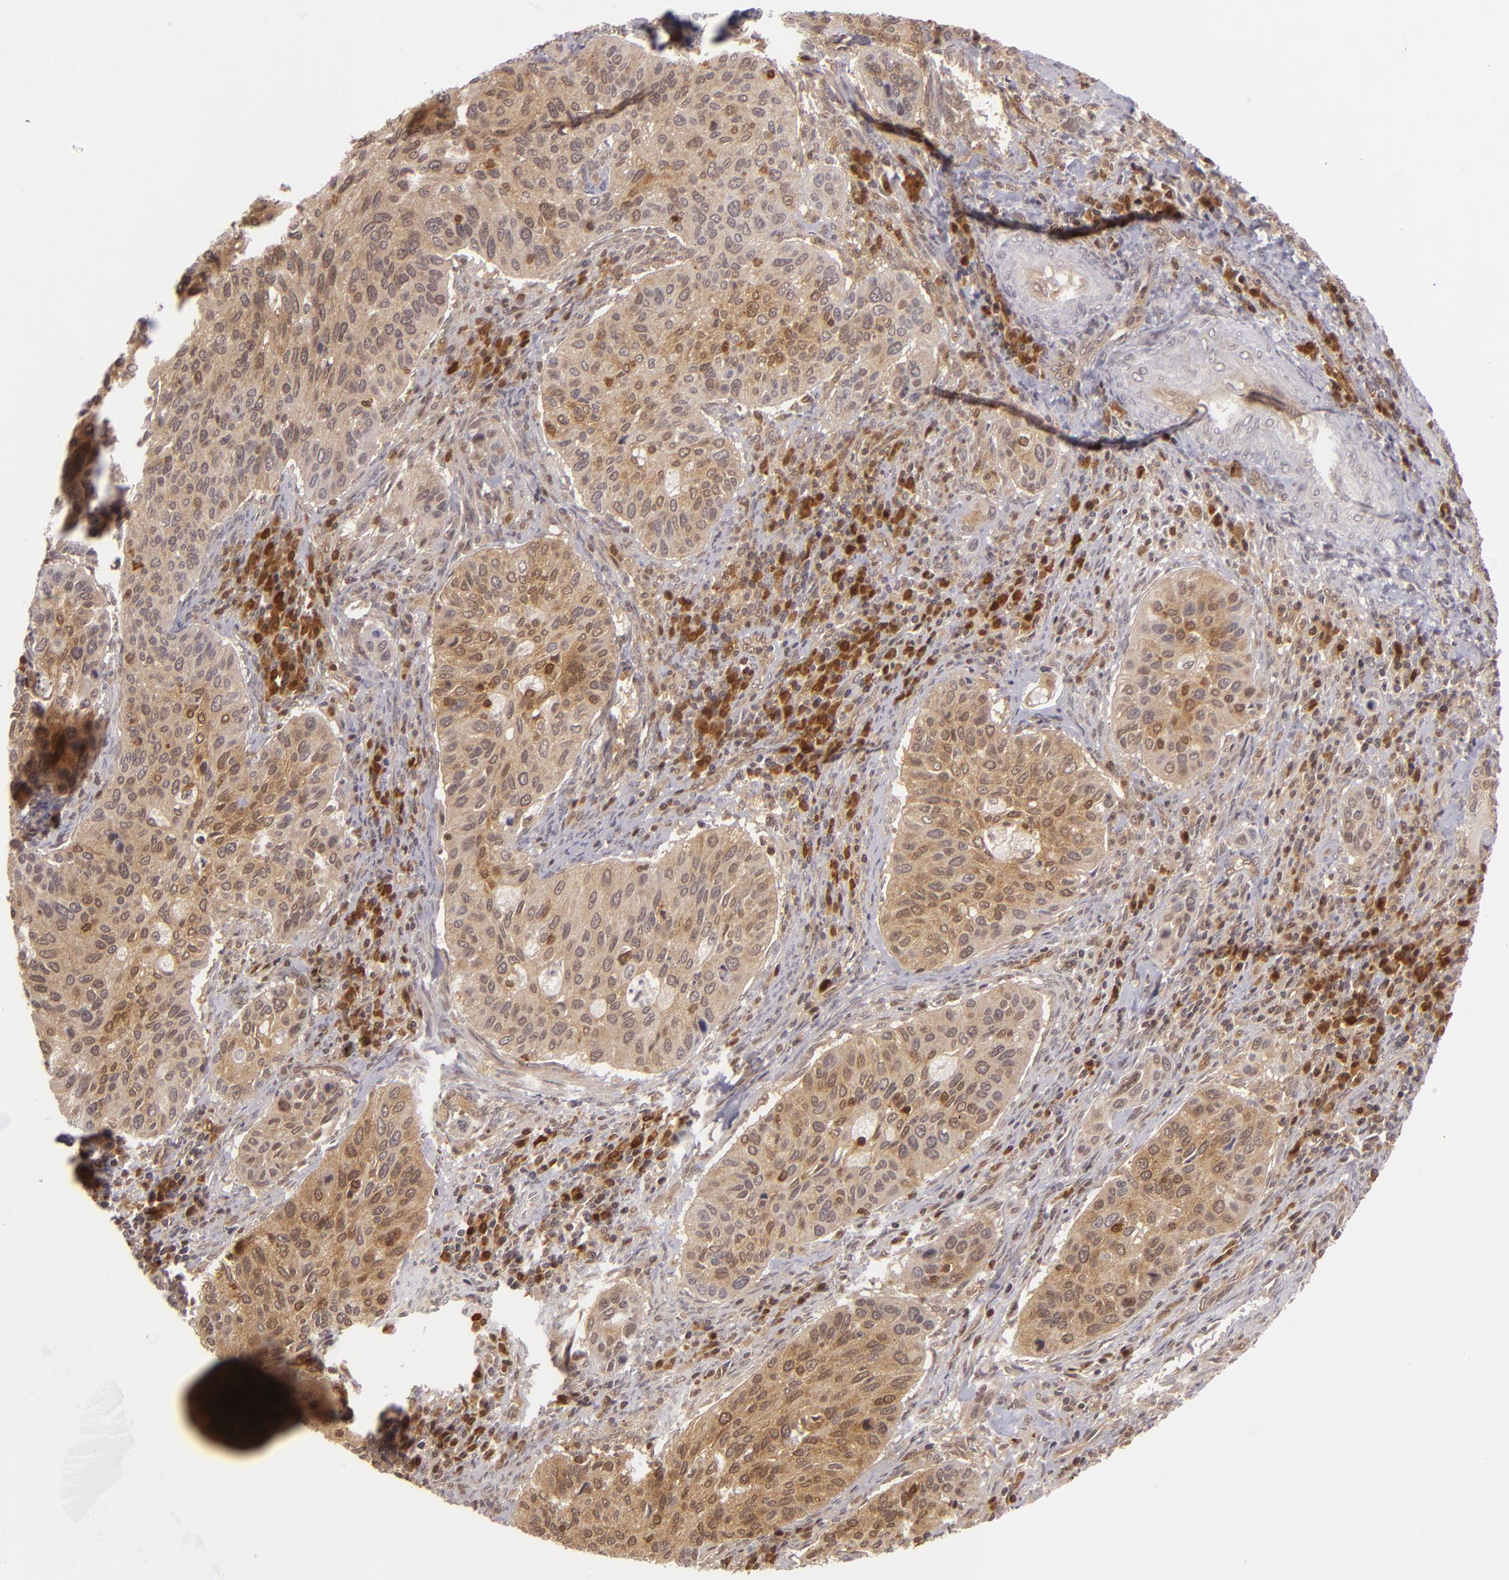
{"staining": {"intensity": "strong", "quantity": ">75%", "location": "cytoplasmic/membranous,nuclear"}, "tissue": "cervical cancer", "cell_type": "Tumor cells", "image_type": "cancer", "snomed": [{"axis": "morphology", "description": "Adenocarcinoma, NOS"}, {"axis": "topography", "description": "Cervix"}], "caption": "A histopathology image showing strong cytoplasmic/membranous and nuclear staining in about >75% of tumor cells in cervical adenocarcinoma, as visualized by brown immunohistochemical staining.", "gene": "ZBTB33", "patient": {"sex": "female", "age": 29}}